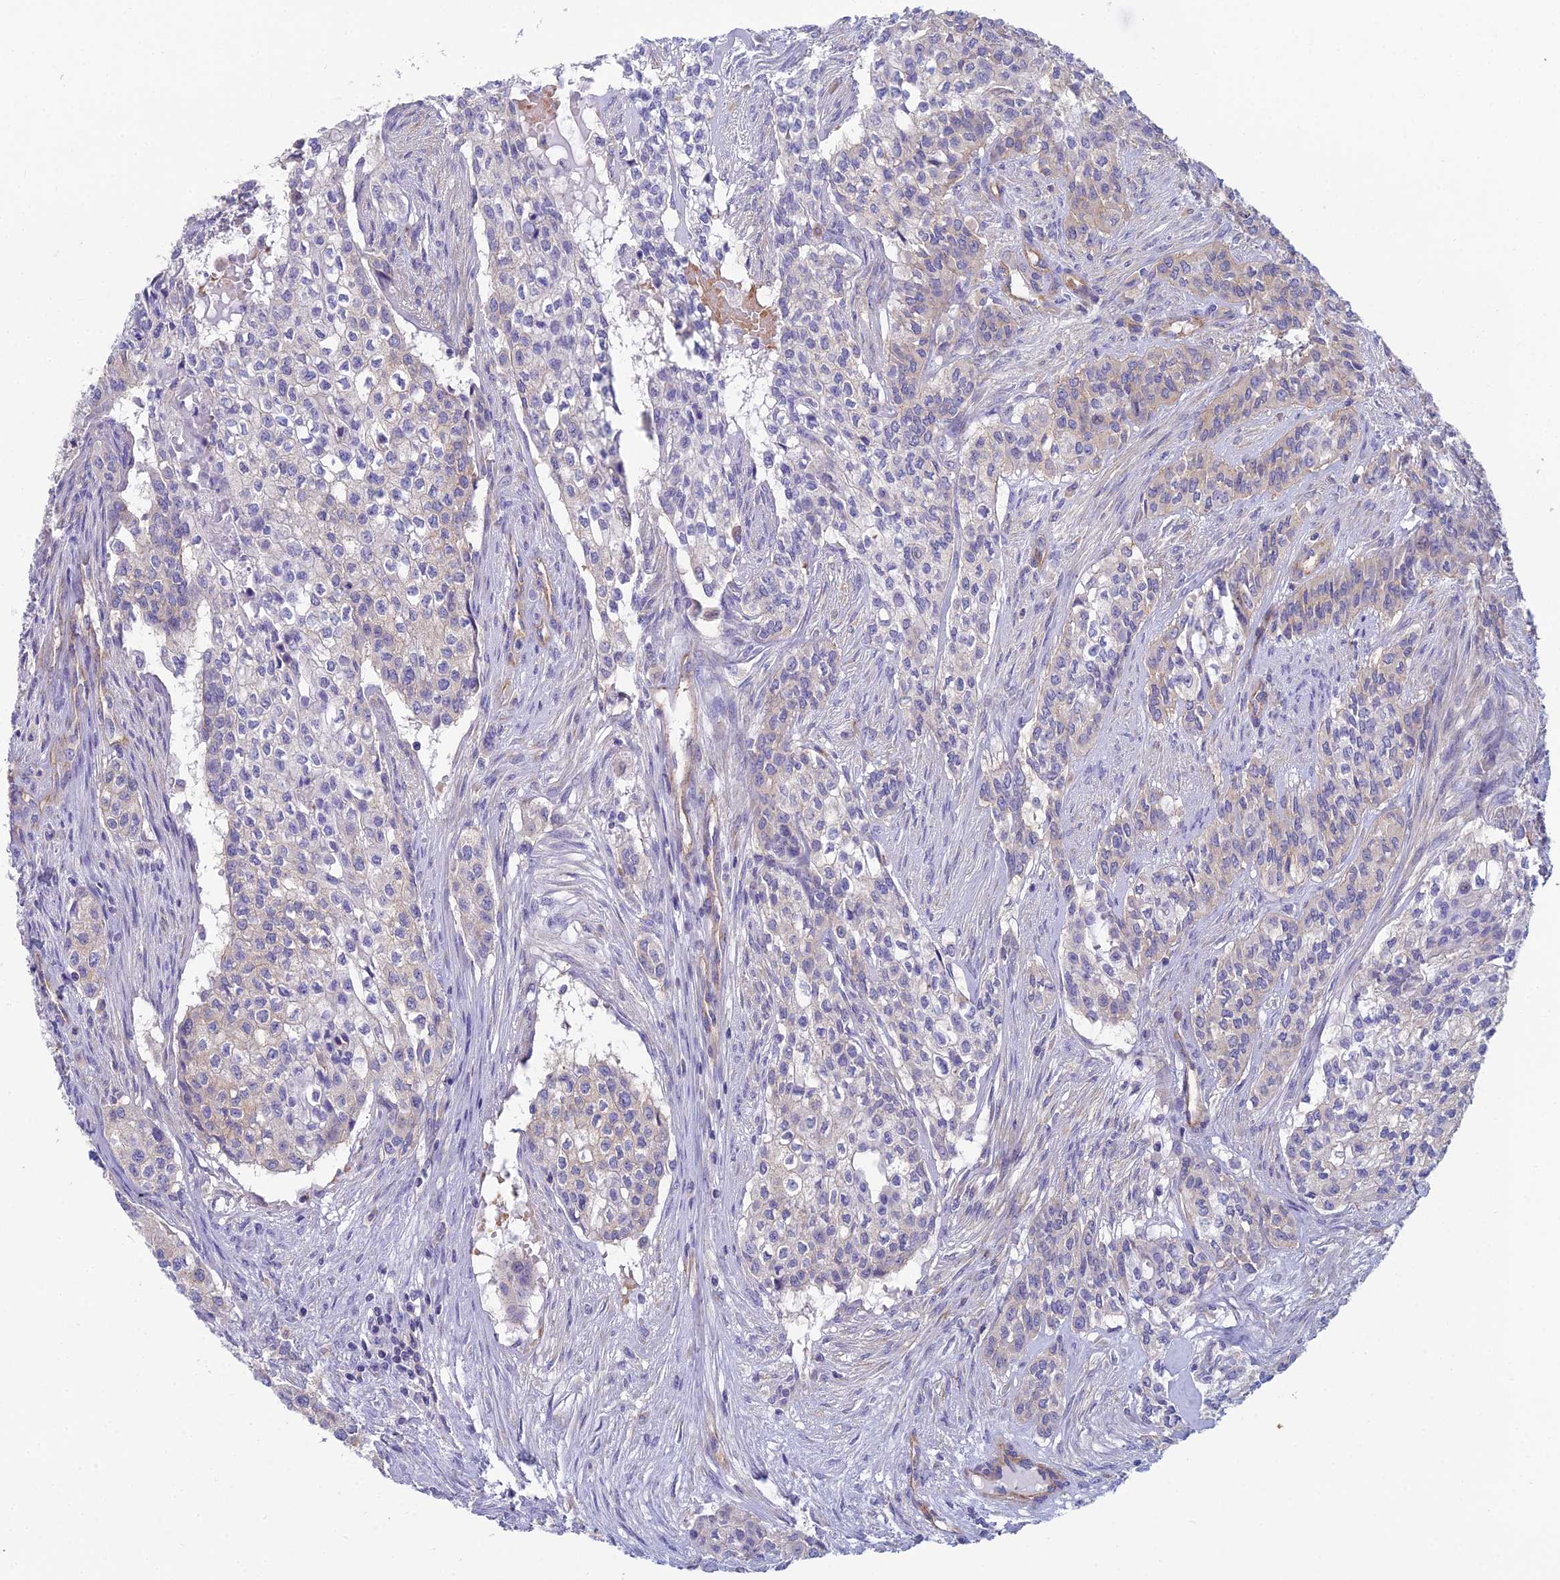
{"staining": {"intensity": "negative", "quantity": "none", "location": "none"}, "tissue": "head and neck cancer", "cell_type": "Tumor cells", "image_type": "cancer", "snomed": [{"axis": "morphology", "description": "Adenocarcinoma, NOS"}, {"axis": "topography", "description": "Head-Neck"}], "caption": "A histopathology image of human adenocarcinoma (head and neck) is negative for staining in tumor cells.", "gene": "ZNF564", "patient": {"sex": "male", "age": 81}}